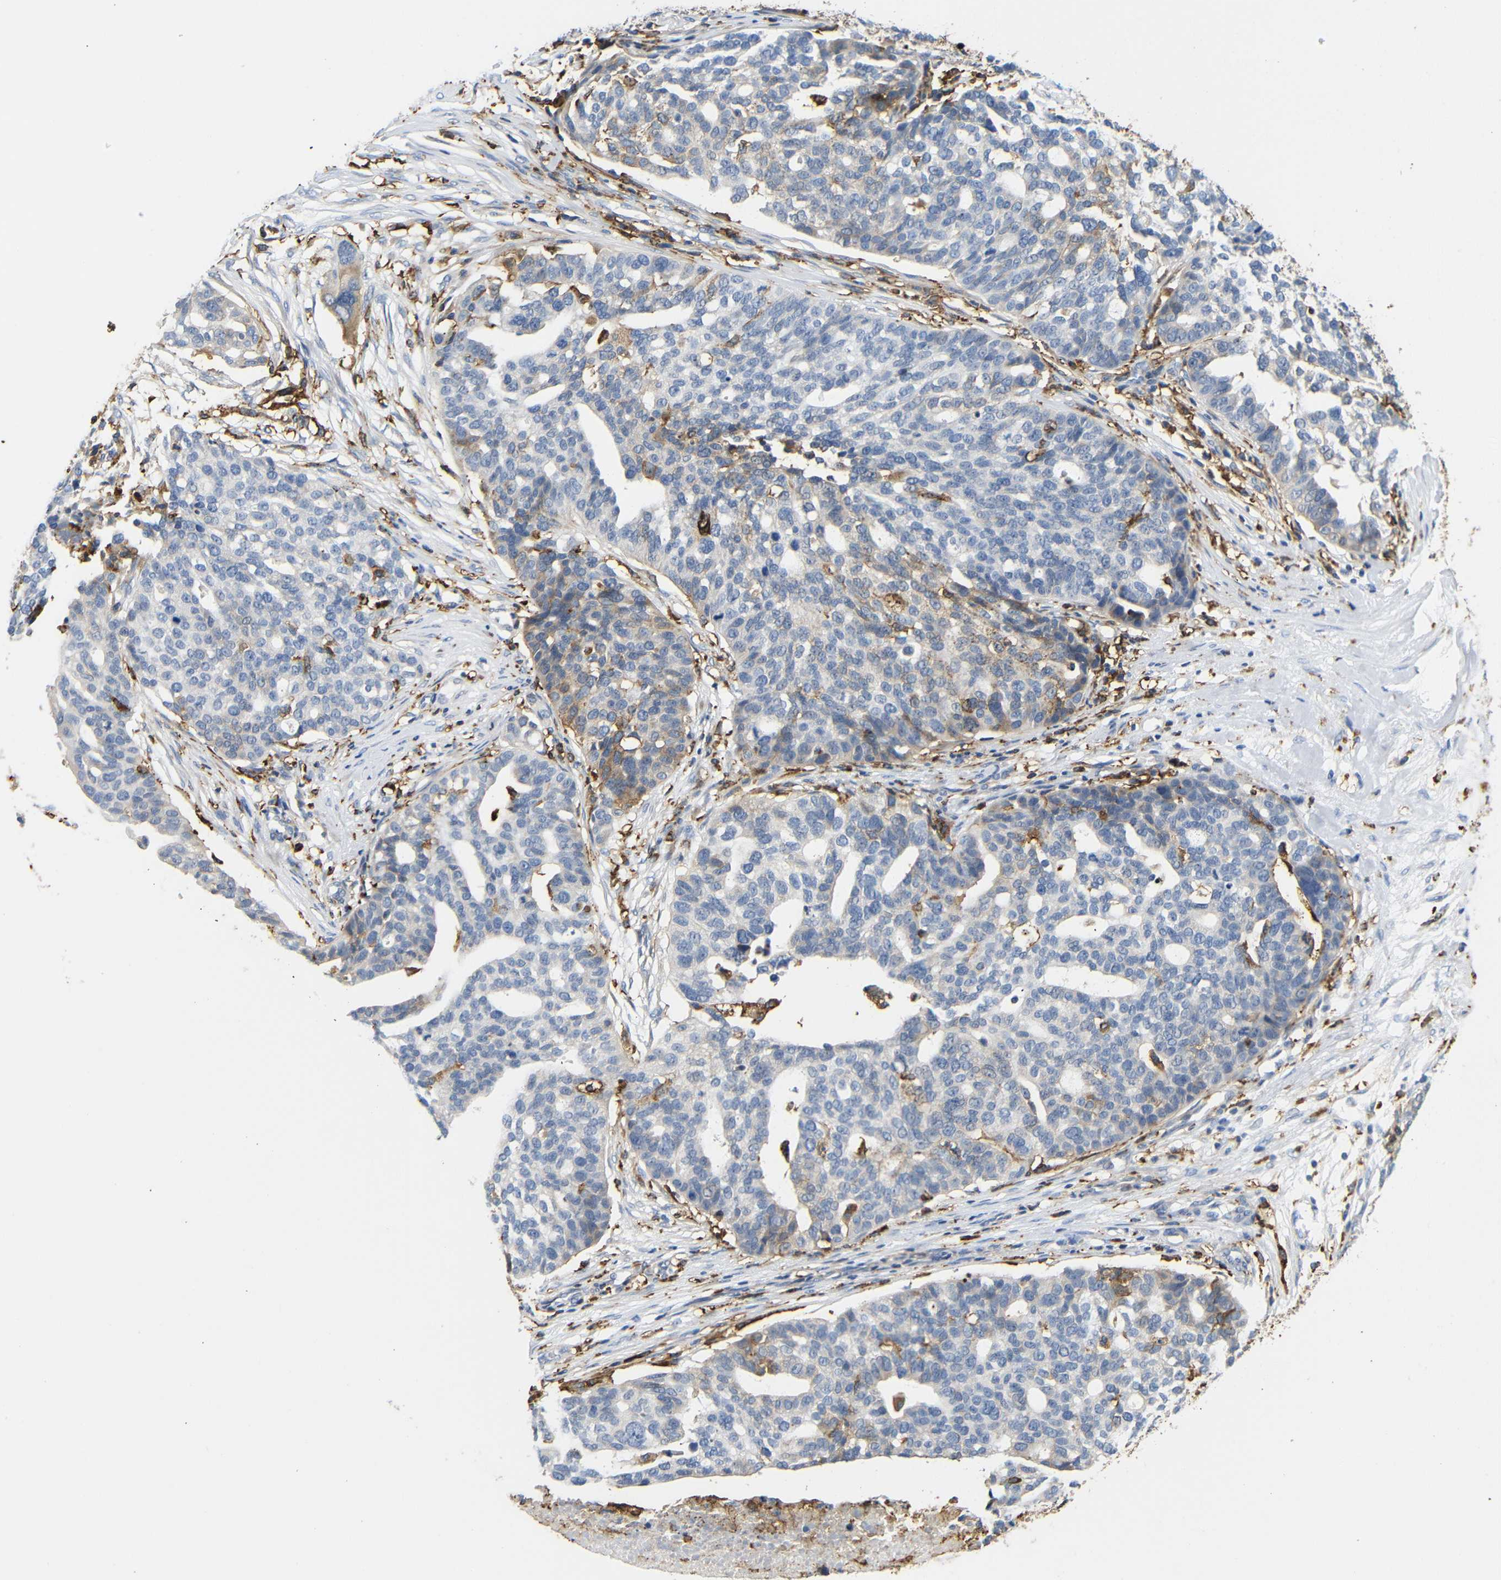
{"staining": {"intensity": "moderate", "quantity": "<25%", "location": "cytoplasmic/membranous"}, "tissue": "ovarian cancer", "cell_type": "Tumor cells", "image_type": "cancer", "snomed": [{"axis": "morphology", "description": "Cystadenocarcinoma, serous, NOS"}, {"axis": "topography", "description": "Ovary"}], "caption": "Immunohistochemistry (DAB) staining of human serous cystadenocarcinoma (ovarian) displays moderate cytoplasmic/membranous protein staining in about <25% of tumor cells.", "gene": "HLA-DQB1", "patient": {"sex": "female", "age": 59}}